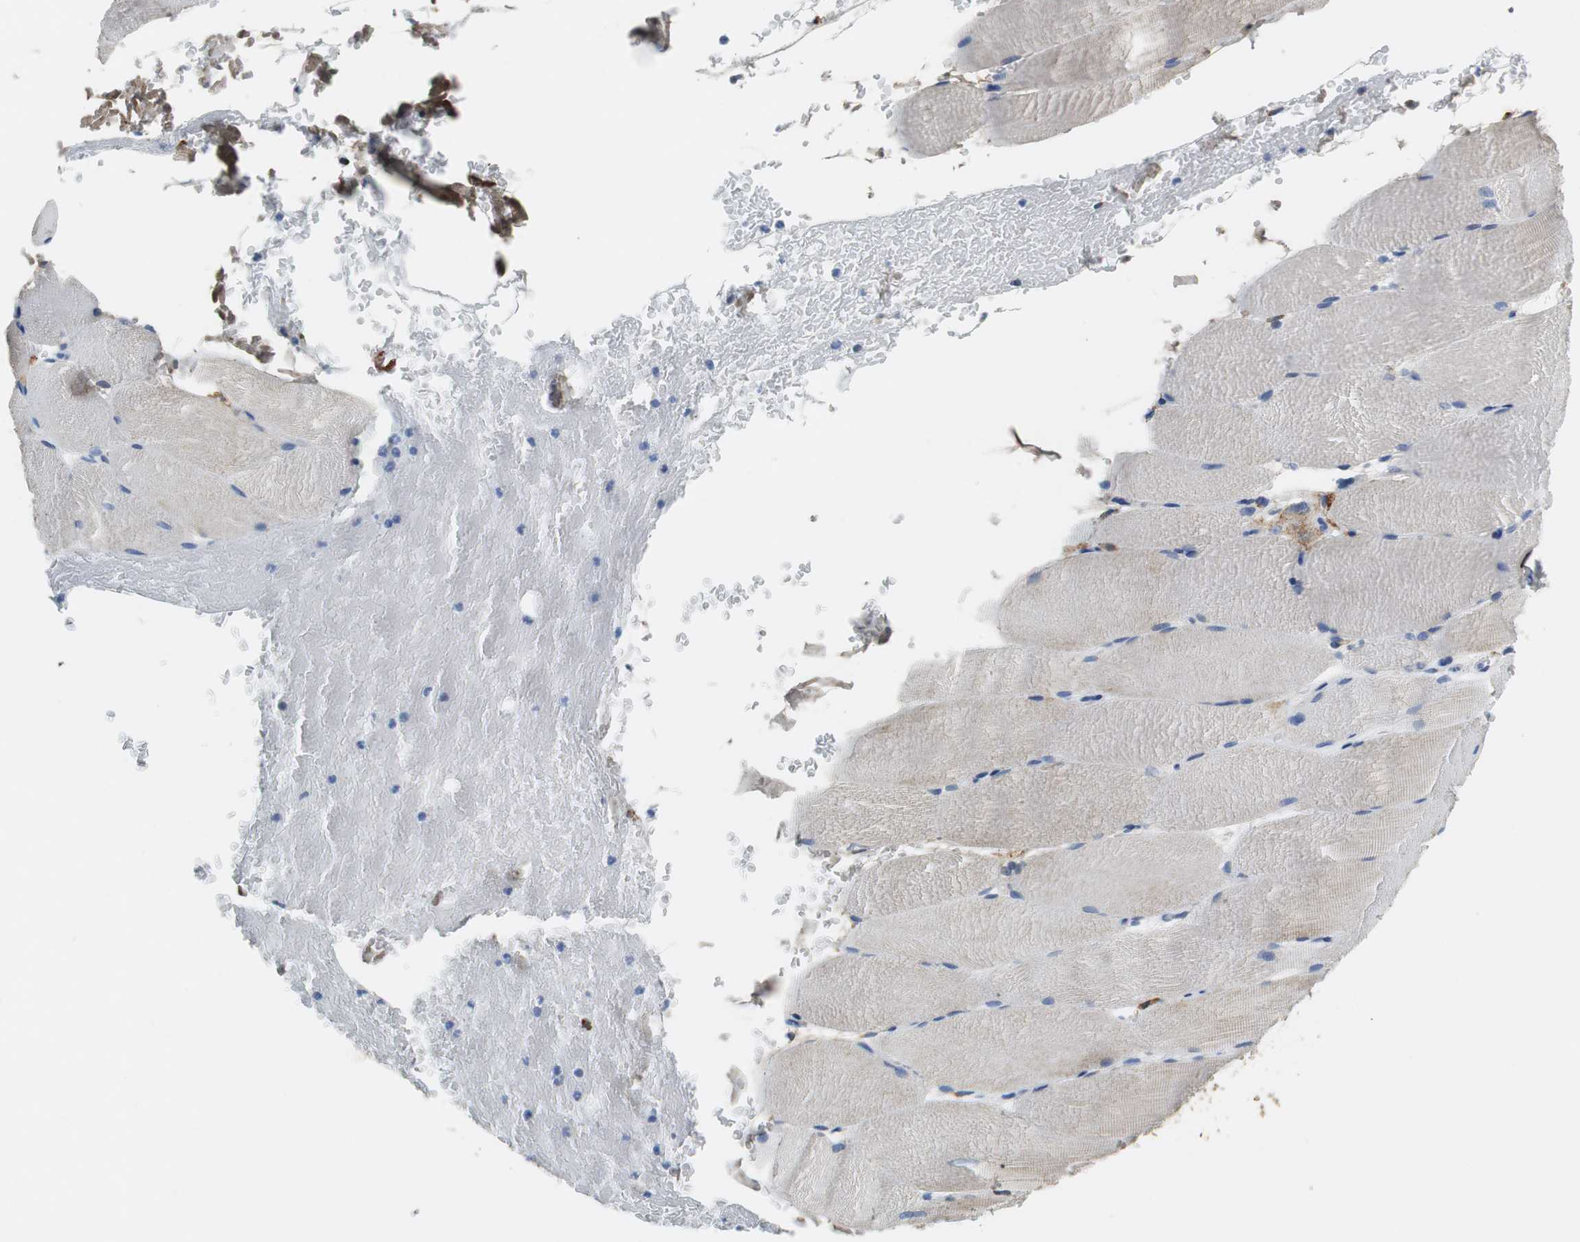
{"staining": {"intensity": "negative", "quantity": "none", "location": "none"}, "tissue": "skeletal muscle", "cell_type": "Myocytes", "image_type": "normal", "snomed": [{"axis": "morphology", "description": "Normal tissue, NOS"}, {"axis": "topography", "description": "Skeletal muscle"}, {"axis": "topography", "description": "Parathyroid gland"}], "caption": "Immunohistochemistry (IHC) photomicrograph of unremarkable skeletal muscle: human skeletal muscle stained with DAB (3,3'-diaminobenzidine) displays no significant protein positivity in myocytes. (Stains: DAB immunohistochemistry with hematoxylin counter stain, Microscopy: brightfield microscopy at high magnification).", "gene": "C1QTNF7", "patient": {"sex": "female", "age": 37}}